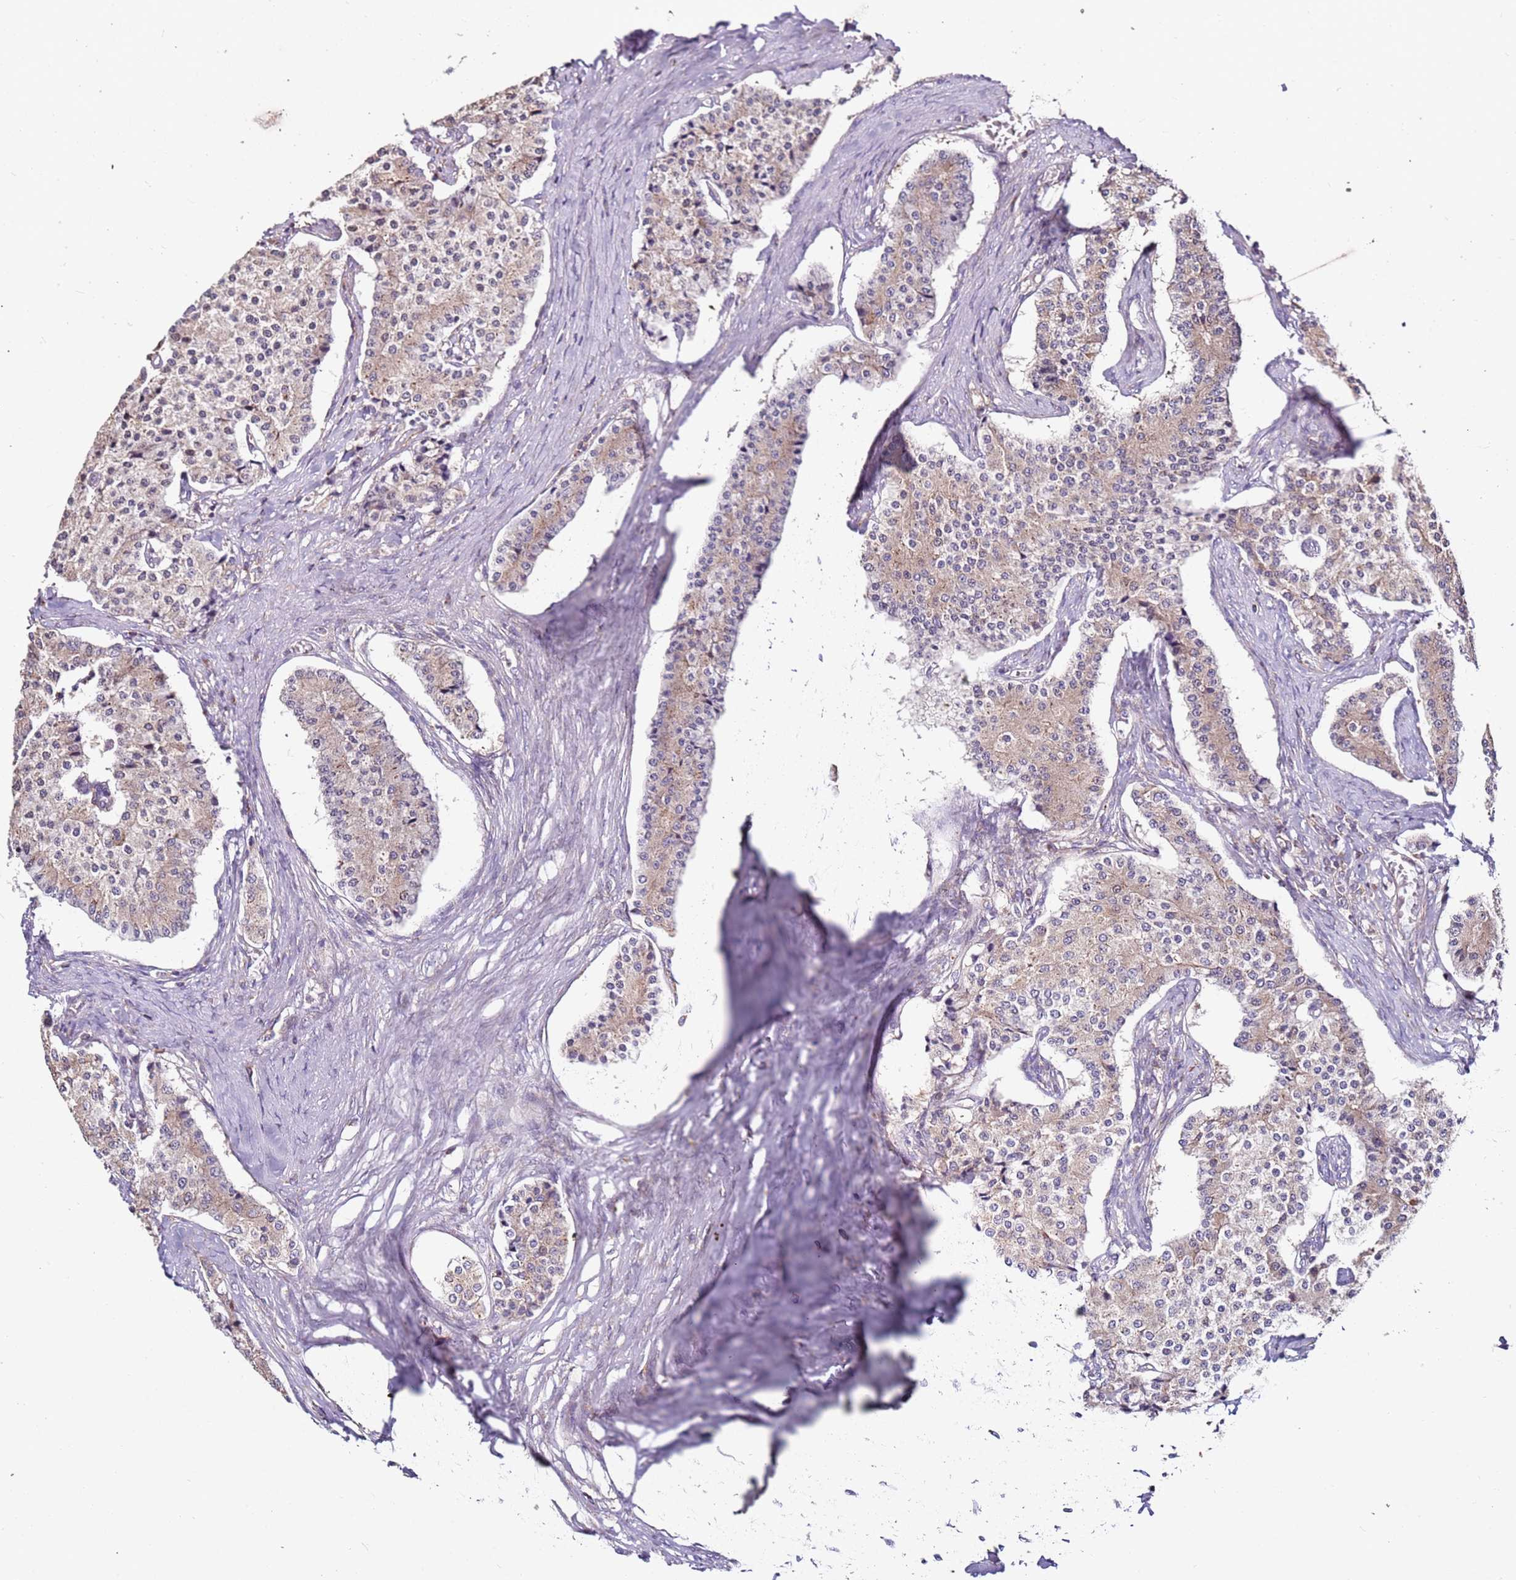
{"staining": {"intensity": "weak", "quantity": "25%-75%", "location": "cytoplasmic/membranous"}, "tissue": "carcinoid", "cell_type": "Tumor cells", "image_type": "cancer", "snomed": [{"axis": "morphology", "description": "Carcinoid, malignant, NOS"}, {"axis": "topography", "description": "Colon"}], "caption": "This micrograph exhibits immunohistochemistry staining of human carcinoid, with low weak cytoplasmic/membranous positivity in about 25%-75% of tumor cells.", "gene": "CNOT9", "patient": {"sex": "female", "age": 52}}